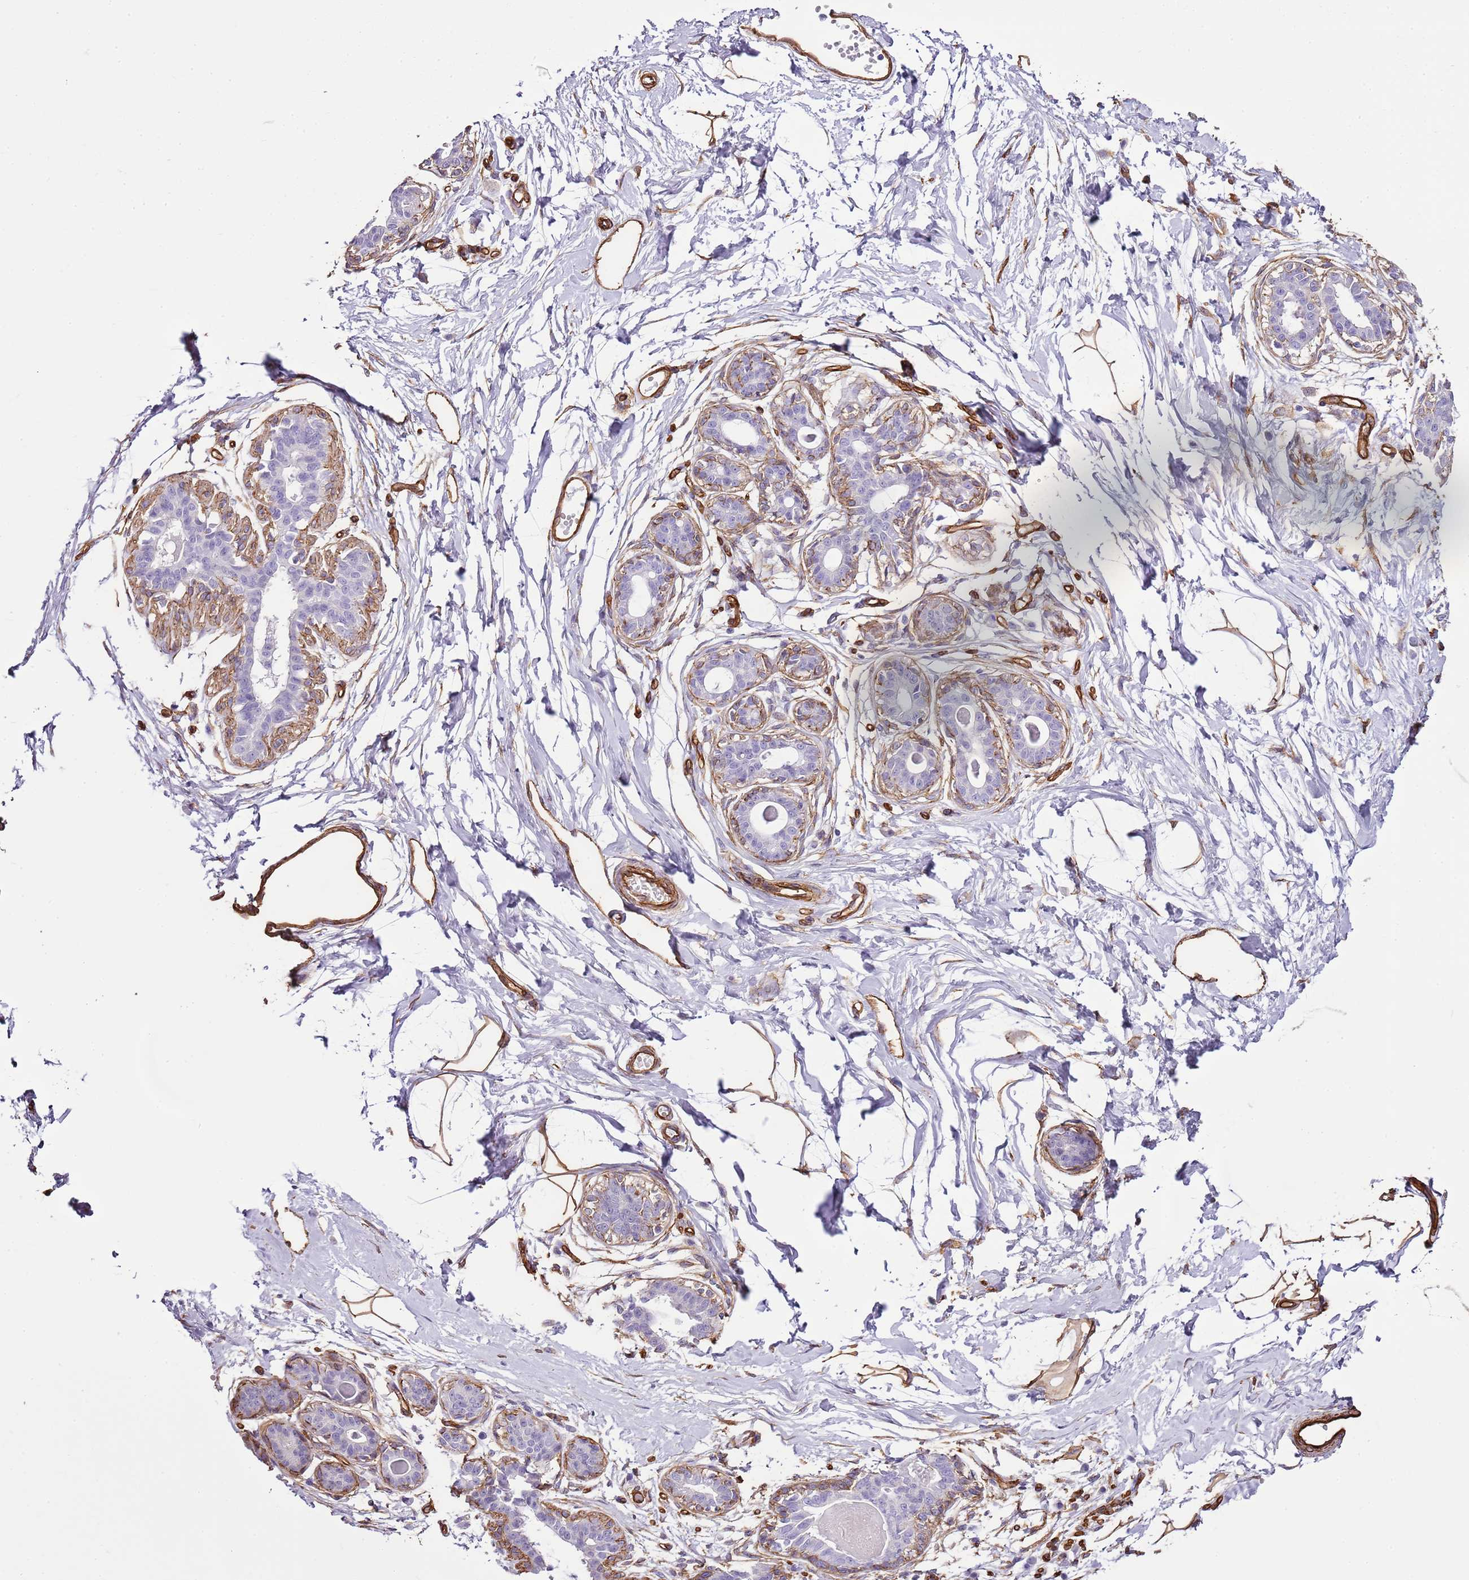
{"staining": {"intensity": "negative", "quantity": "none", "location": "none"}, "tissue": "breast", "cell_type": "Adipocytes", "image_type": "normal", "snomed": [{"axis": "morphology", "description": "Normal tissue, NOS"}, {"axis": "topography", "description": "Breast"}], "caption": "Adipocytes show no significant positivity in benign breast.", "gene": "CTDSPL", "patient": {"sex": "female", "age": 45}}